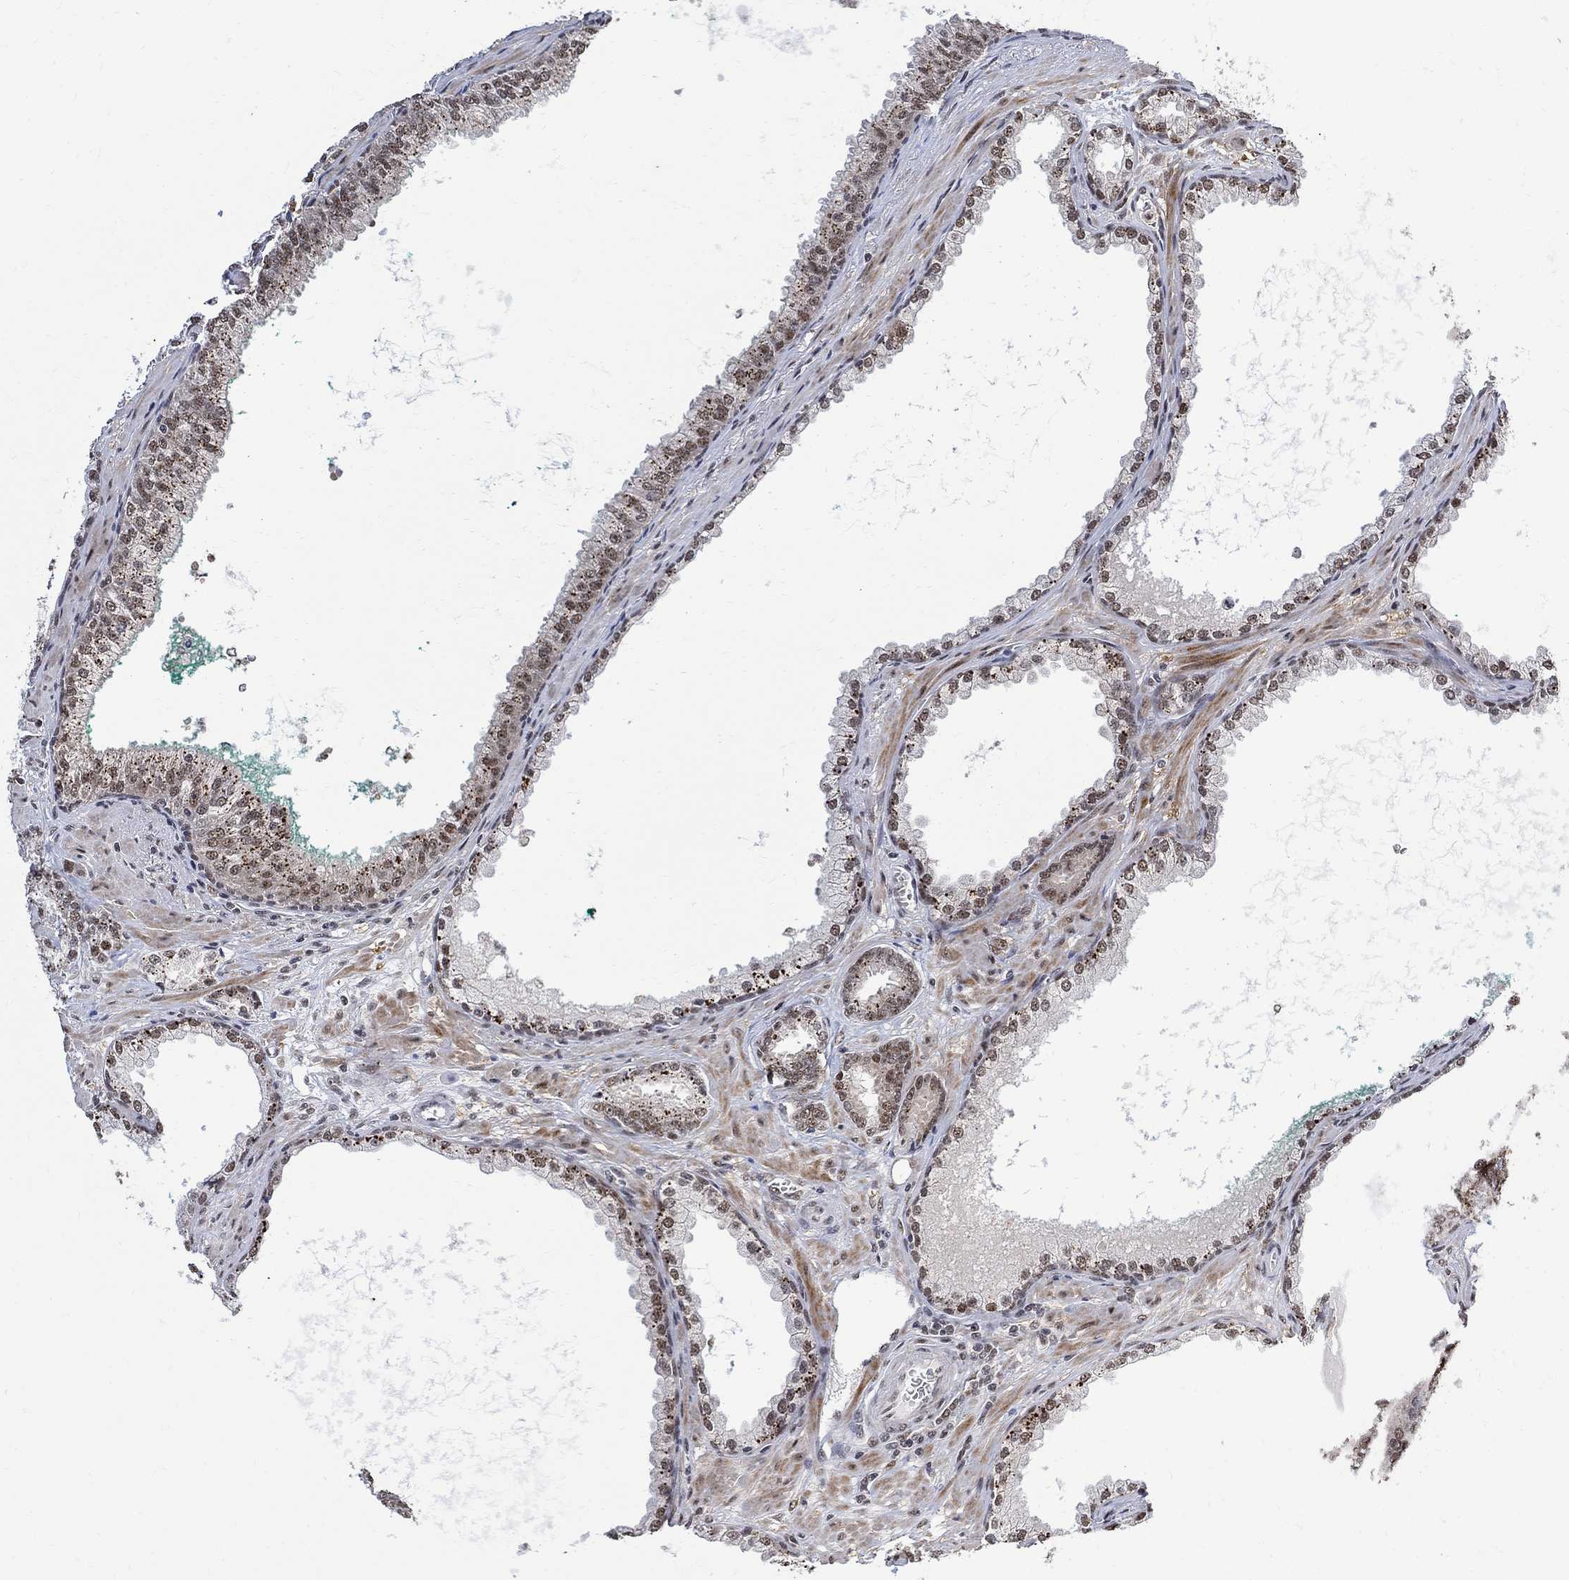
{"staining": {"intensity": "moderate", "quantity": "<25%", "location": "nuclear"}, "tissue": "prostate cancer", "cell_type": "Tumor cells", "image_type": "cancer", "snomed": [{"axis": "morphology", "description": "Adenocarcinoma, NOS"}, {"axis": "topography", "description": "Prostate"}], "caption": "DAB (3,3'-diaminobenzidine) immunohistochemical staining of prostate cancer (adenocarcinoma) reveals moderate nuclear protein staining in approximately <25% of tumor cells.", "gene": "E4F1", "patient": {"sex": "male", "age": 67}}